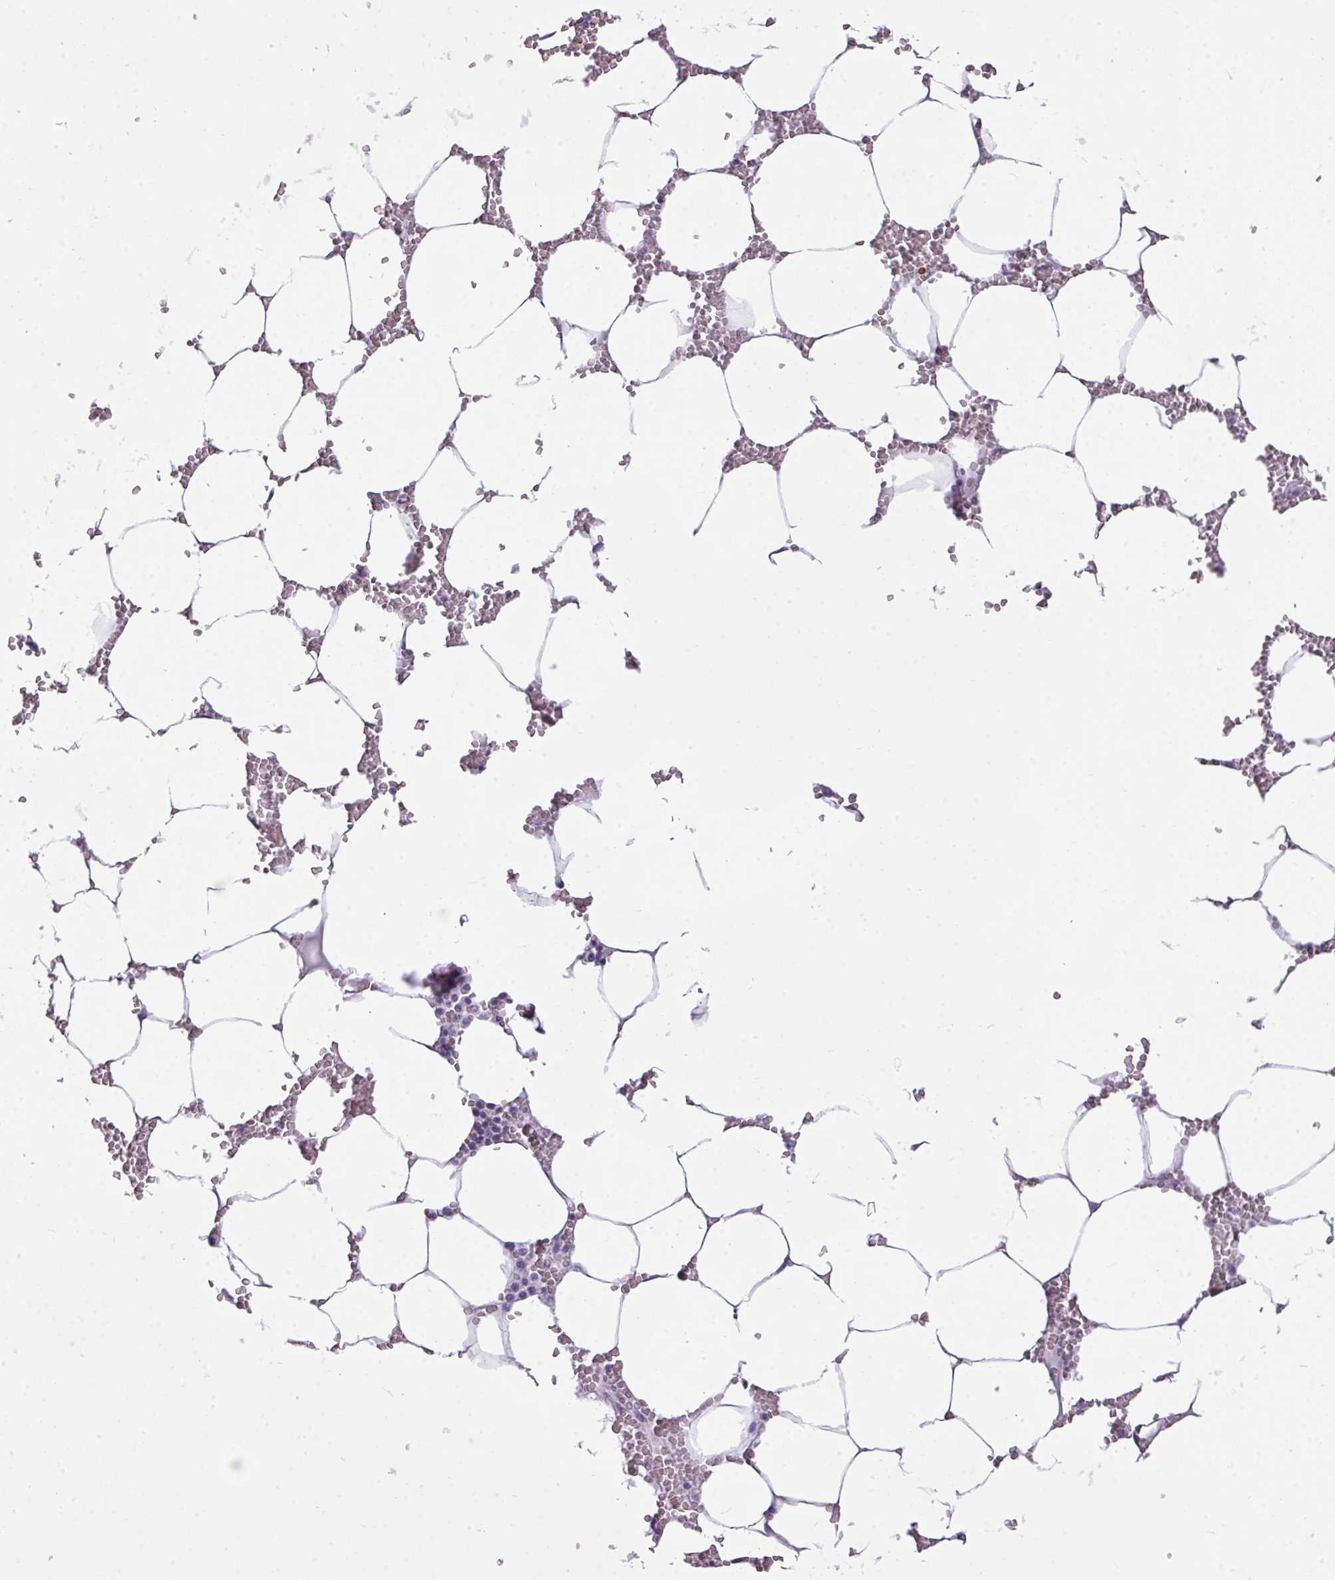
{"staining": {"intensity": "weak", "quantity": "<25%", "location": "cytoplasmic/membranous"}, "tissue": "bone marrow", "cell_type": "Hematopoietic cells", "image_type": "normal", "snomed": [{"axis": "morphology", "description": "Normal tissue, NOS"}, {"axis": "topography", "description": "Bone marrow"}], "caption": "High power microscopy histopathology image of an immunohistochemistry (IHC) micrograph of unremarkable bone marrow, revealing no significant expression in hematopoietic cells. (Stains: DAB immunohistochemistry with hematoxylin counter stain, Microscopy: brightfield microscopy at high magnification).", "gene": "ABCC5", "patient": {"sex": "male", "age": 70}}